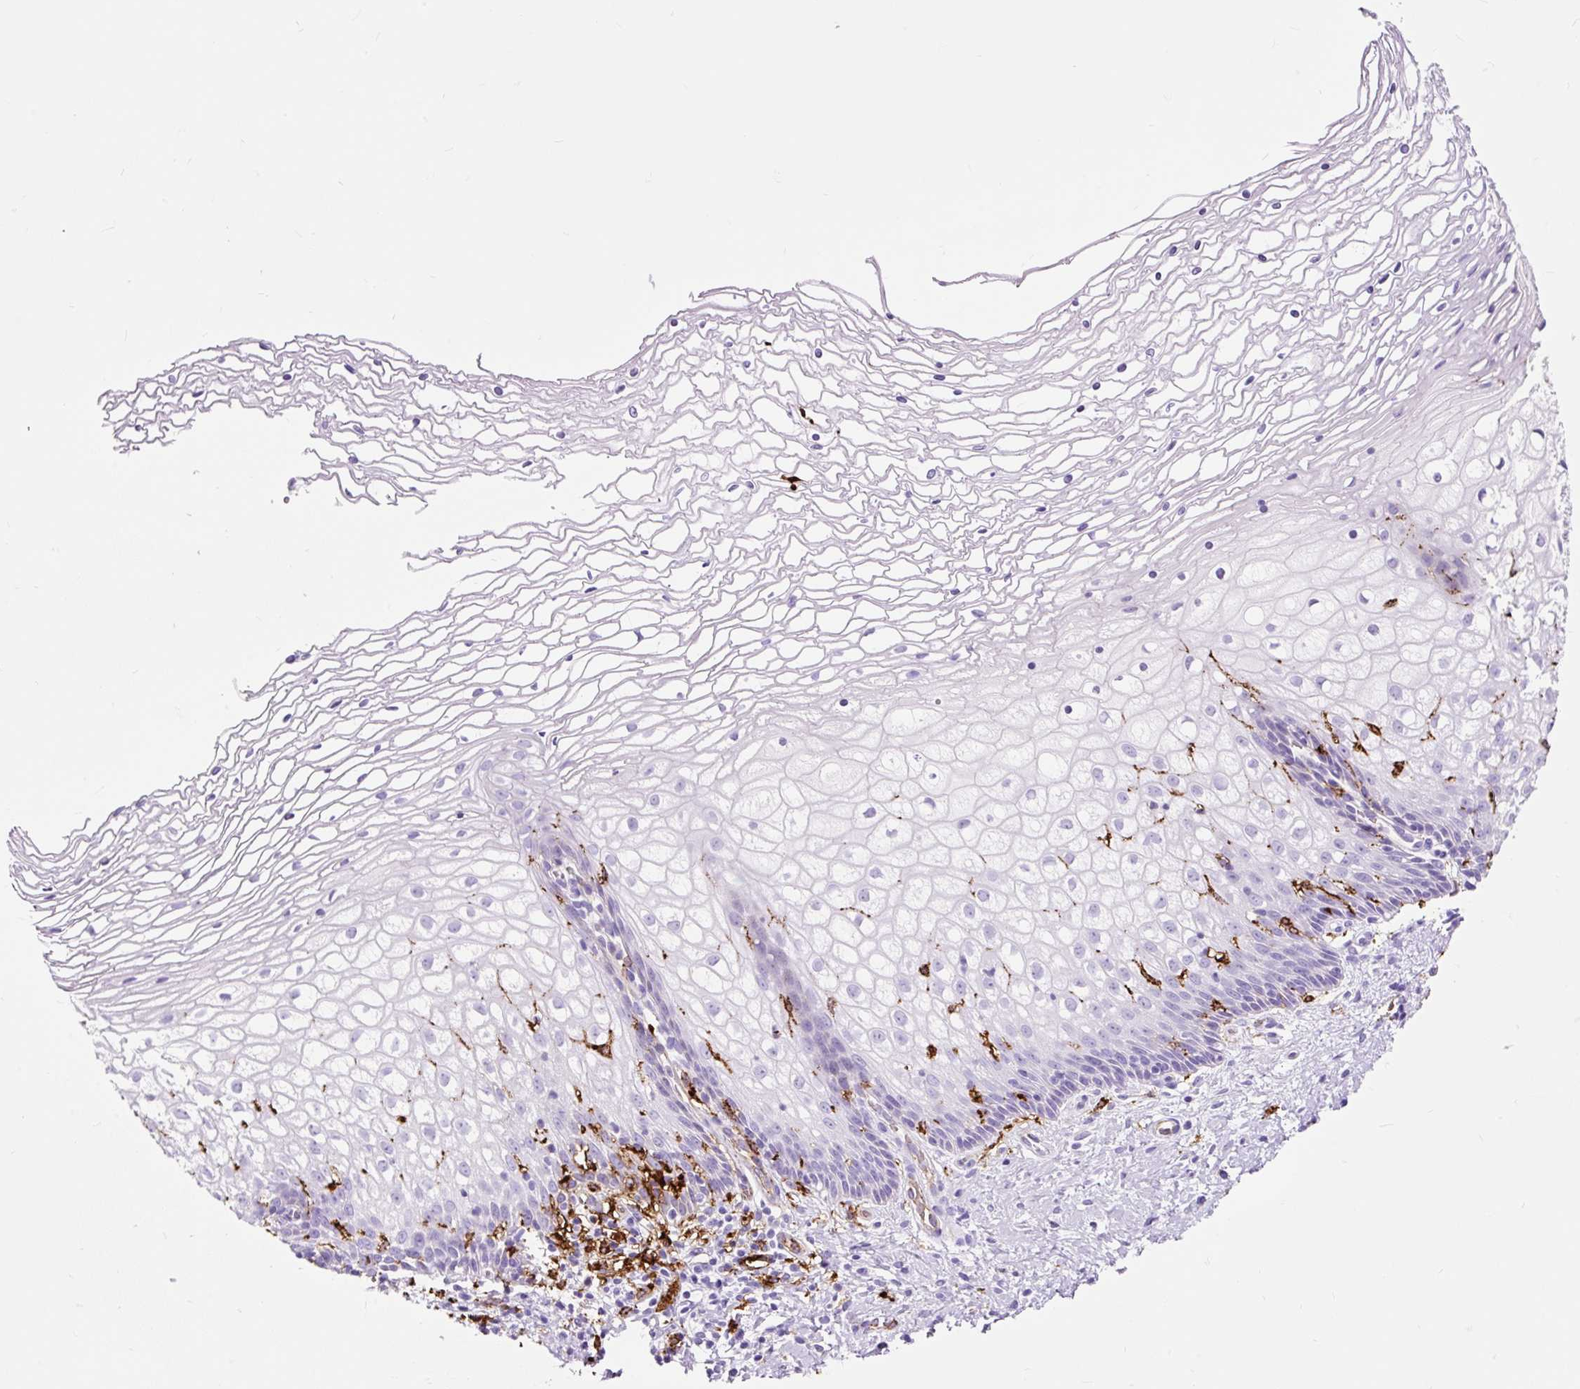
{"staining": {"intensity": "moderate", "quantity": "<25%", "location": "cytoplasmic/membranous"}, "tissue": "cervix", "cell_type": "Glandular cells", "image_type": "normal", "snomed": [{"axis": "morphology", "description": "Normal tissue, NOS"}, {"axis": "topography", "description": "Cervix"}], "caption": "Glandular cells demonstrate low levels of moderate cytoplasmic/membranous staining in about <25% of cells in unremarkable cervix.", "gene": "HLA", "patient": {"sex": "female", "age": 36}}